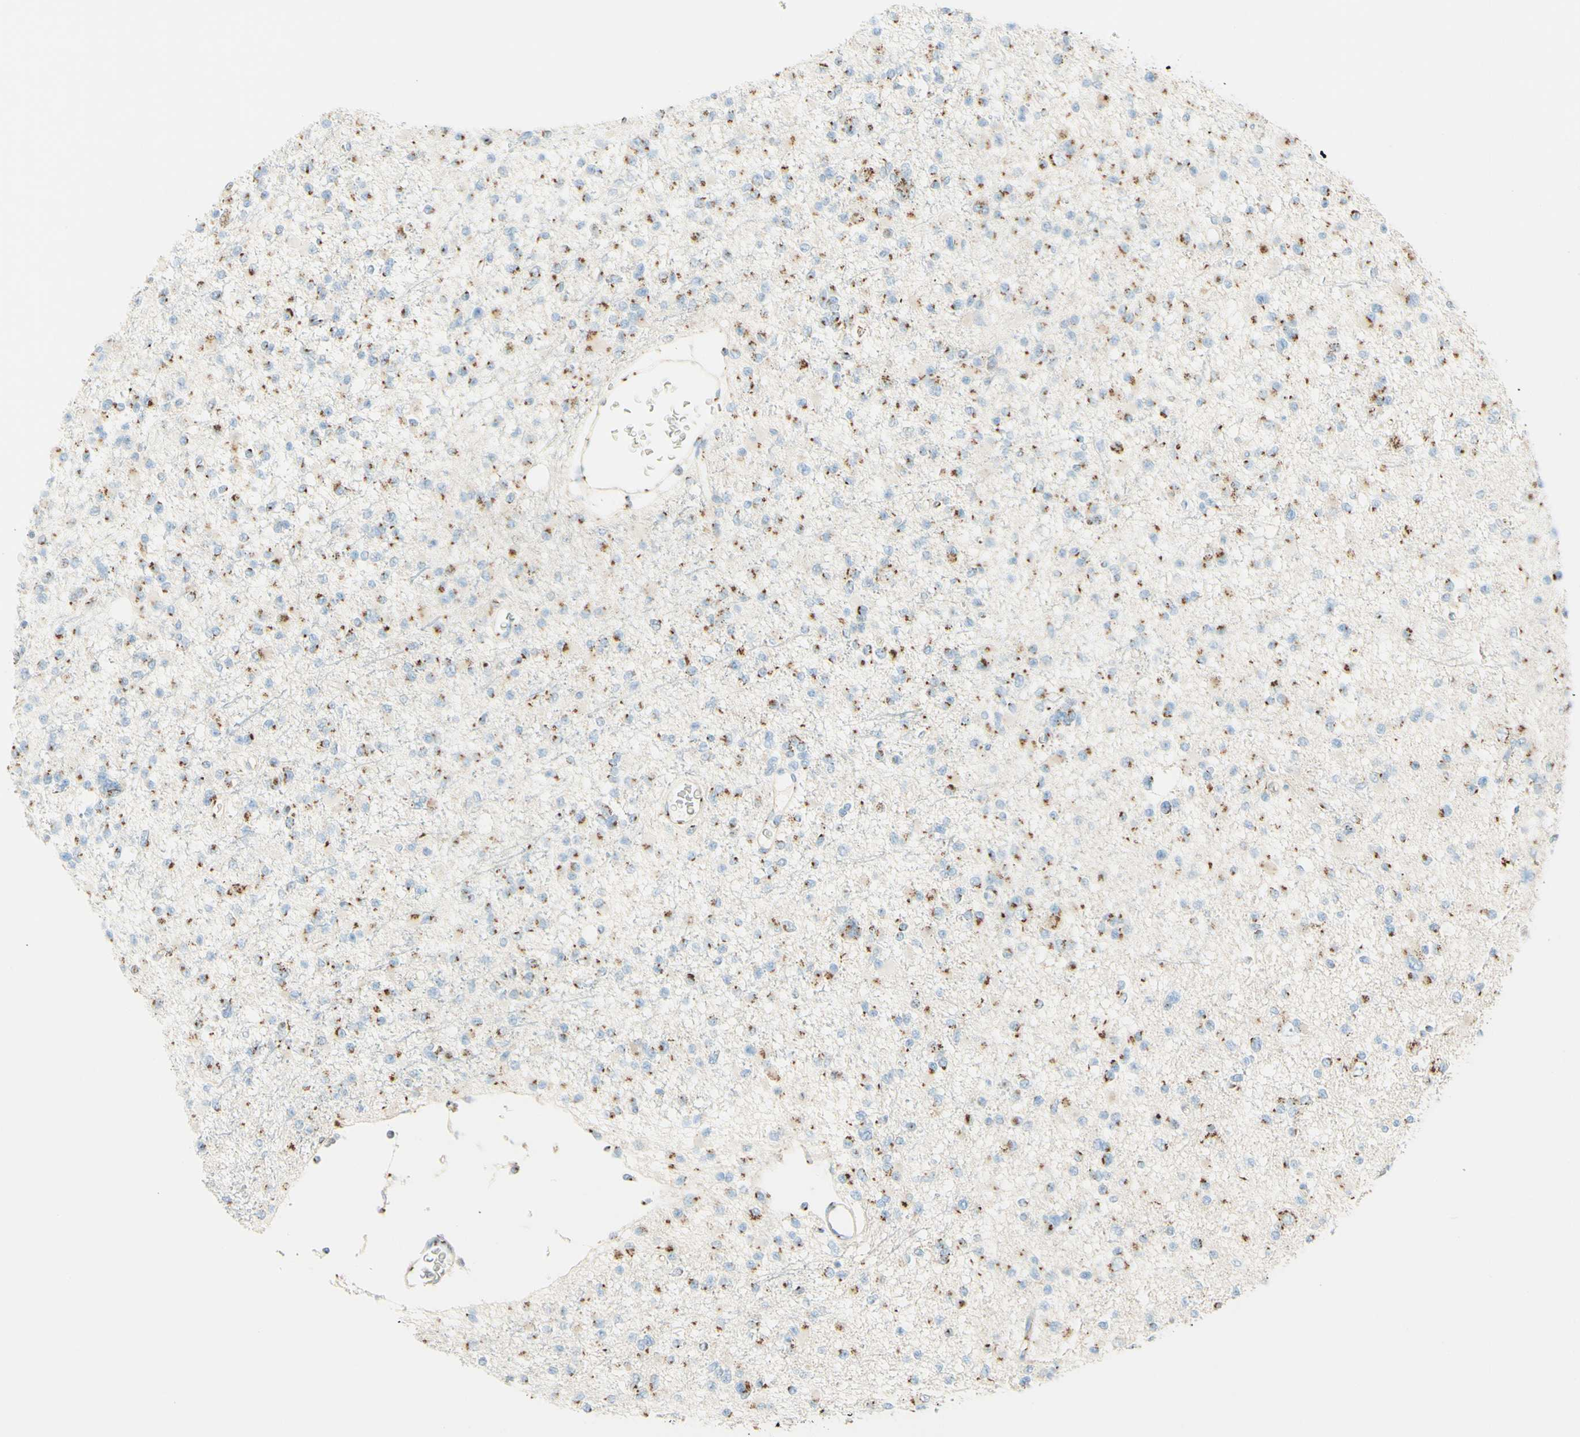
{"staining": {"intensity": "moderate", "quantity": "25%-75%", "location": "cytoplasmic/membranous"}, "tissue": "glioma", "cell_type": "Tumor cells", "image_type": "cancer", "snomed": [{"axis": "morphology", "description": "Glioma, malignant, Low grade"}, {"axis": "topography", "description": "Brain"}], "caption": "A histopathology image of human malignant glioma (low-grade) stained for a protein reveals moderate cytoplasmic/membranous brown staining in tumor cells. (Stains: DAB in brown, nuclei in blue, Microscopy: brightfield microscopy at high magnification).", "gene": "GOLGB1", "patient": {"sex": "female", "age": 22}}